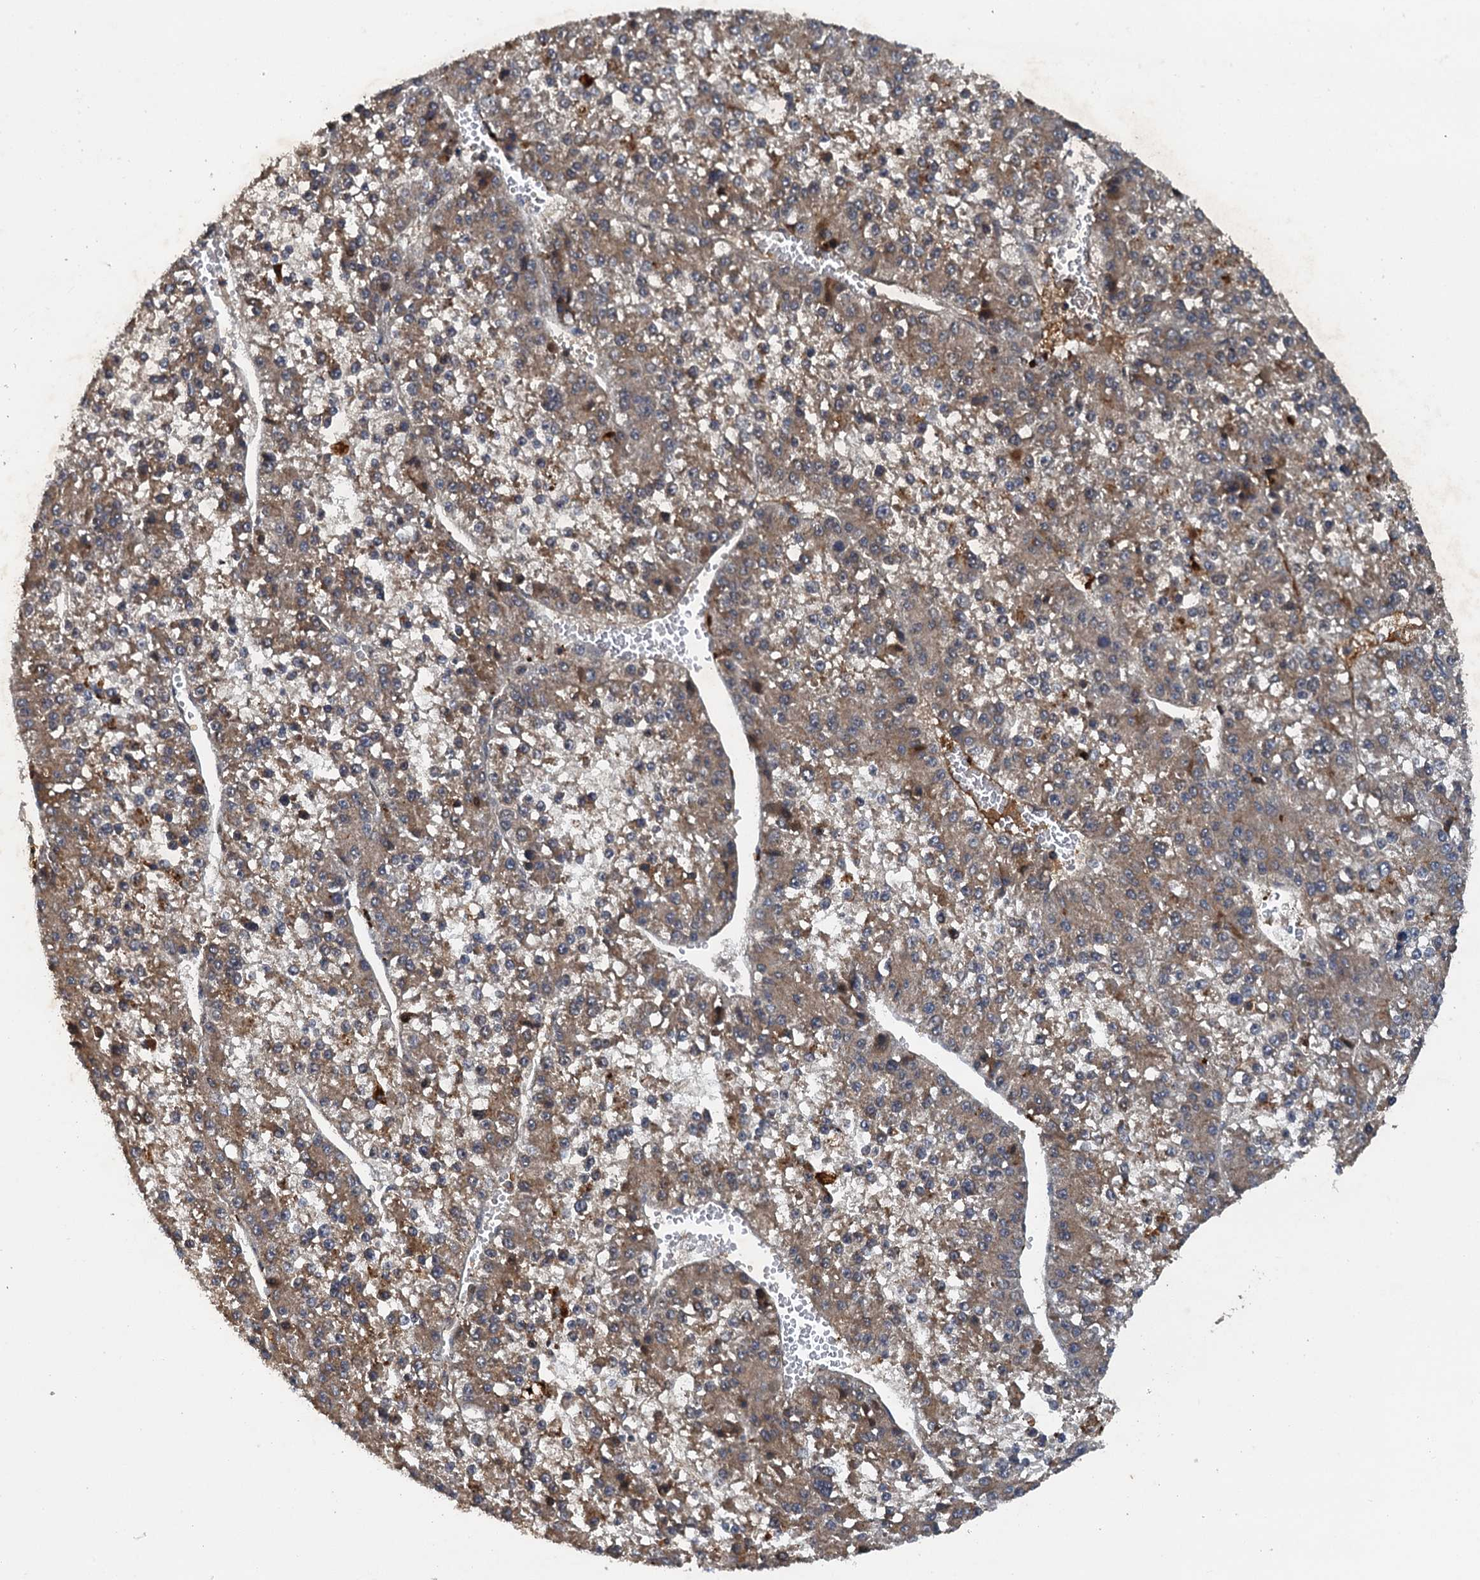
{"staining": {"intensity": "weak", "quantity": ">75%", "location": "cytoplasmic/membranous"}, "tissue": "liver cancer", "cell_type": "Tumor cells", "image_type": "cancer", "snomed": [{"axis": "morphology", "description": "Carcinoma, Hepatocellular, NOS"}, {"axis": "topography", "description": "Liver"}], "caption": "High-magnification brightfield microscopy of liver hepatocellular carcinoma stained with DAB (3,3'-diaminobenzidine) (brown) and counterstained with hematoxylin (blue). tumor cells exhibit weak cytoplasmic/membranous staining is seen in about>75% of cells.", "gene": "HAPLN3", "patient": {"sex": "female", "age": 73}}